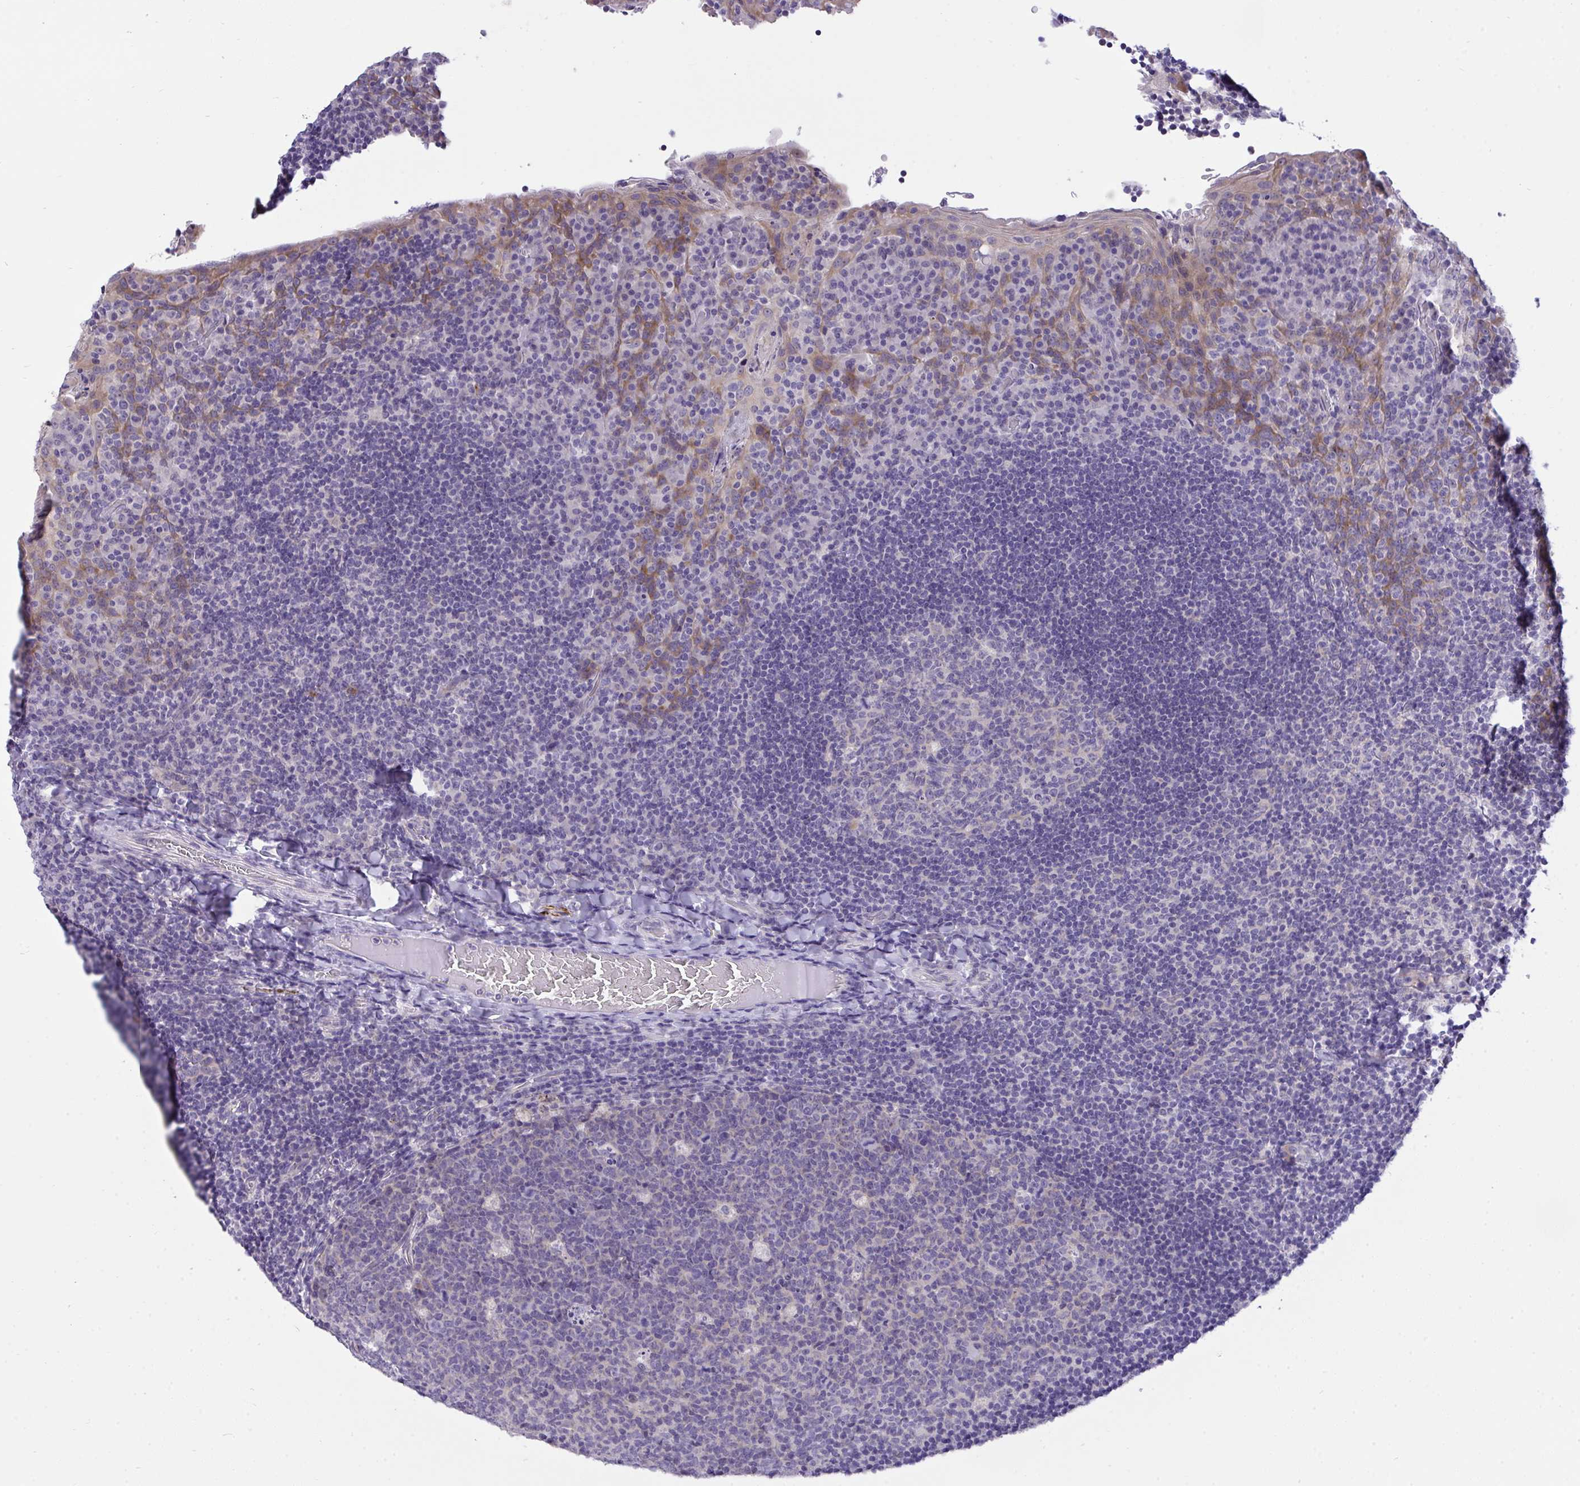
{"staining": {"intensity": "negative", "quantity": "none", "location": "none"}, "tissue": "tonsil", "cell_type": "Germinal center cells", "image_type": "normal", "snomed": [{"axis": "morphology", "description": "Normal tissue, NOS"}, {"axis": "topography", "description": "Tonsil"}], "caption": "Immunohistochemical staining of unremarkable human tonsil displays no significant positivity in germinal center cells. The staining is performed using DAB (3,3'-diaminobenzidine) brown chromogen with nuclei counter-stained in using hematoxylin.", "gene": "VGLL3", "patient": {"sex": "male", "age": 17}}